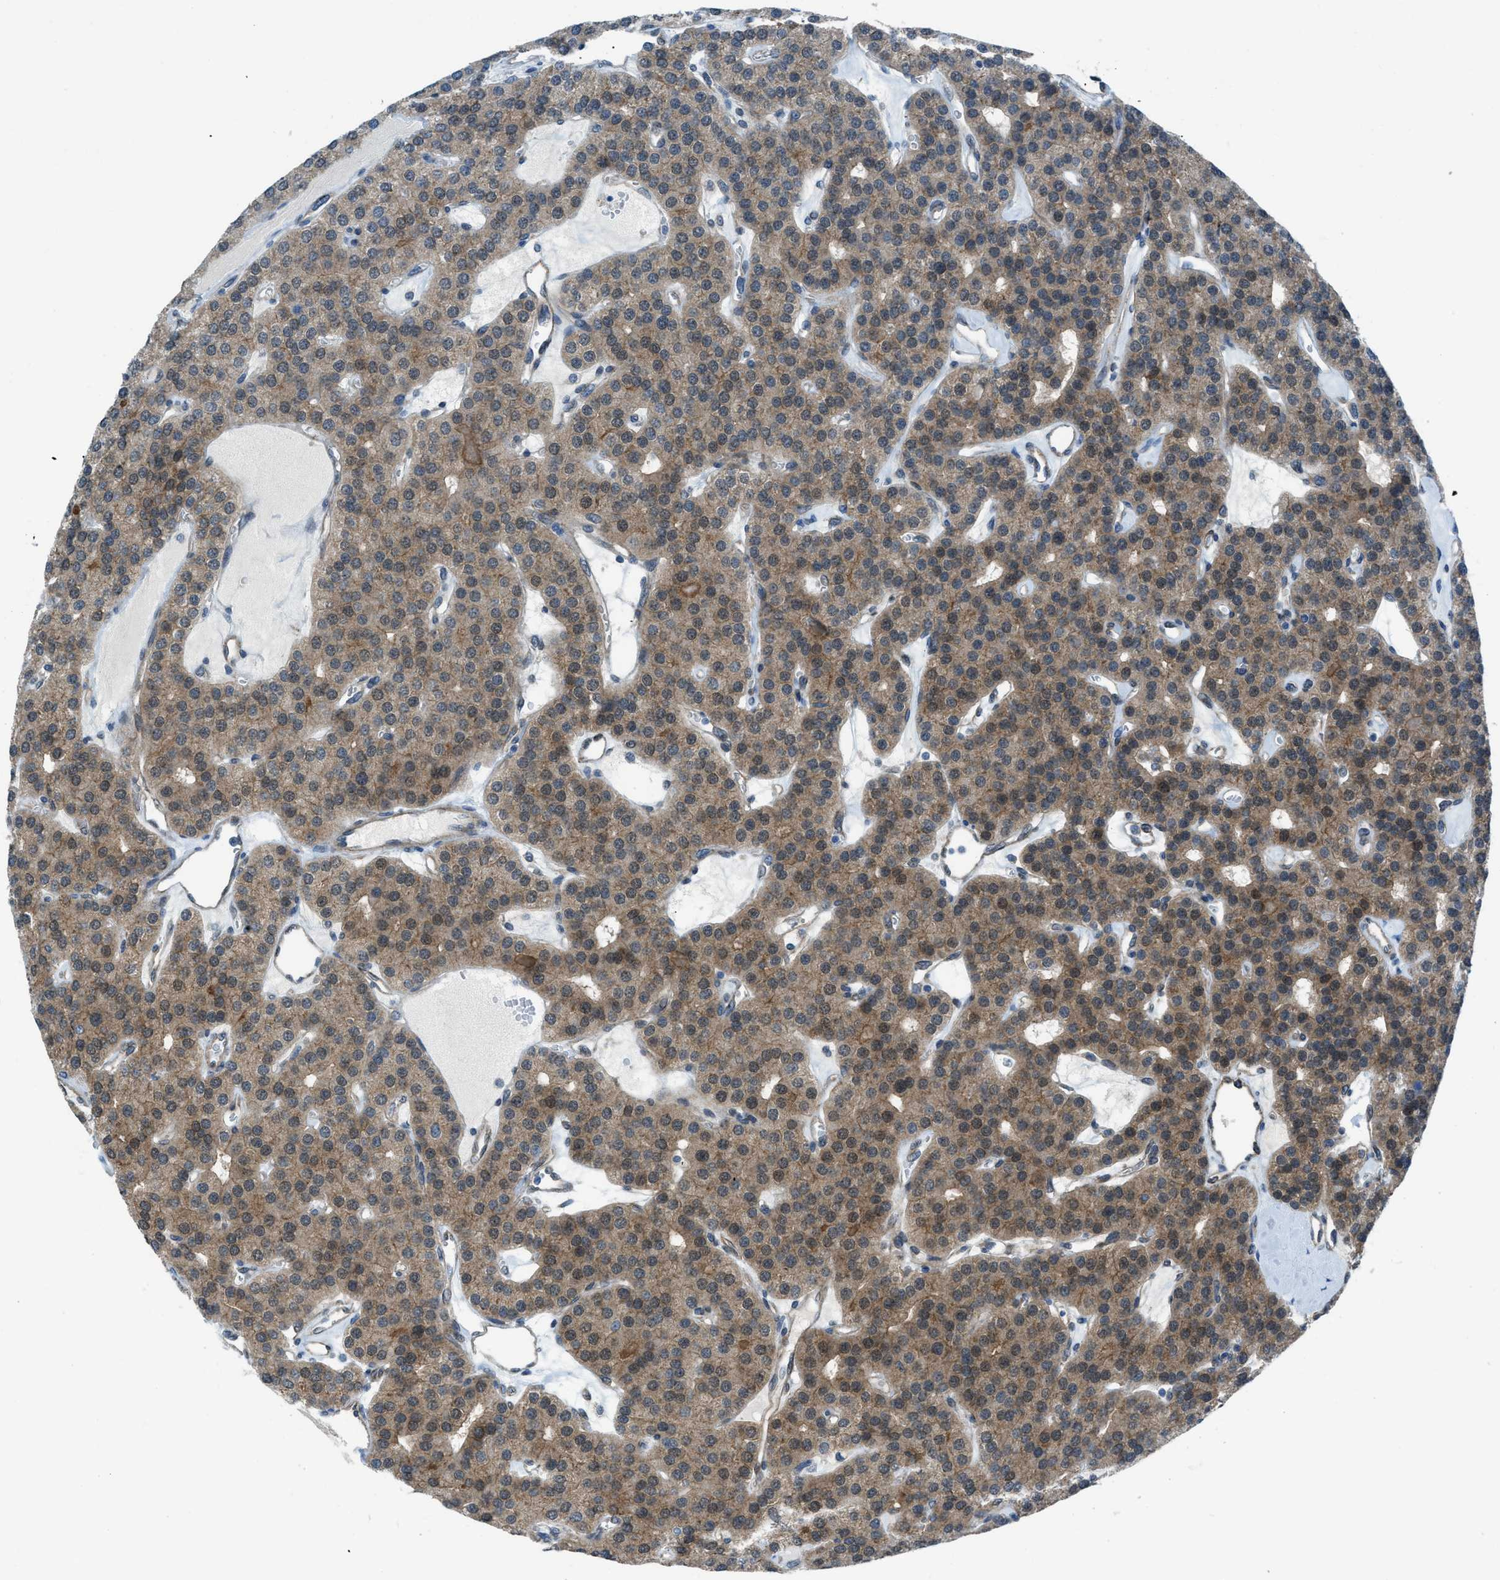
{"staining": {"intensity": "moderate", "quantity": ">75%", "location": "cytoplasmic/membranous"}, "tissue": "parathyroid gland", "cell_type": "Glandular cells", "image_type": "normal", "snomed": [{"axis": "morphology", "description": "Normal tissue, NOS"}, {"axis": "morphology", "description": "Adenoma, NOS"}, {"axis": "topography", "description": "Parathyroid gland"}], "caption": "Glandular cells show medium levels of moderate cytoplasmic/membranous positivity in about >75% of cells in normal parathyroid gland. The protein of interest is shown in brown color, while the nuclei are stained blue.", "gene": "PRKN", "patient": {"sex": "female", "age": 86}}